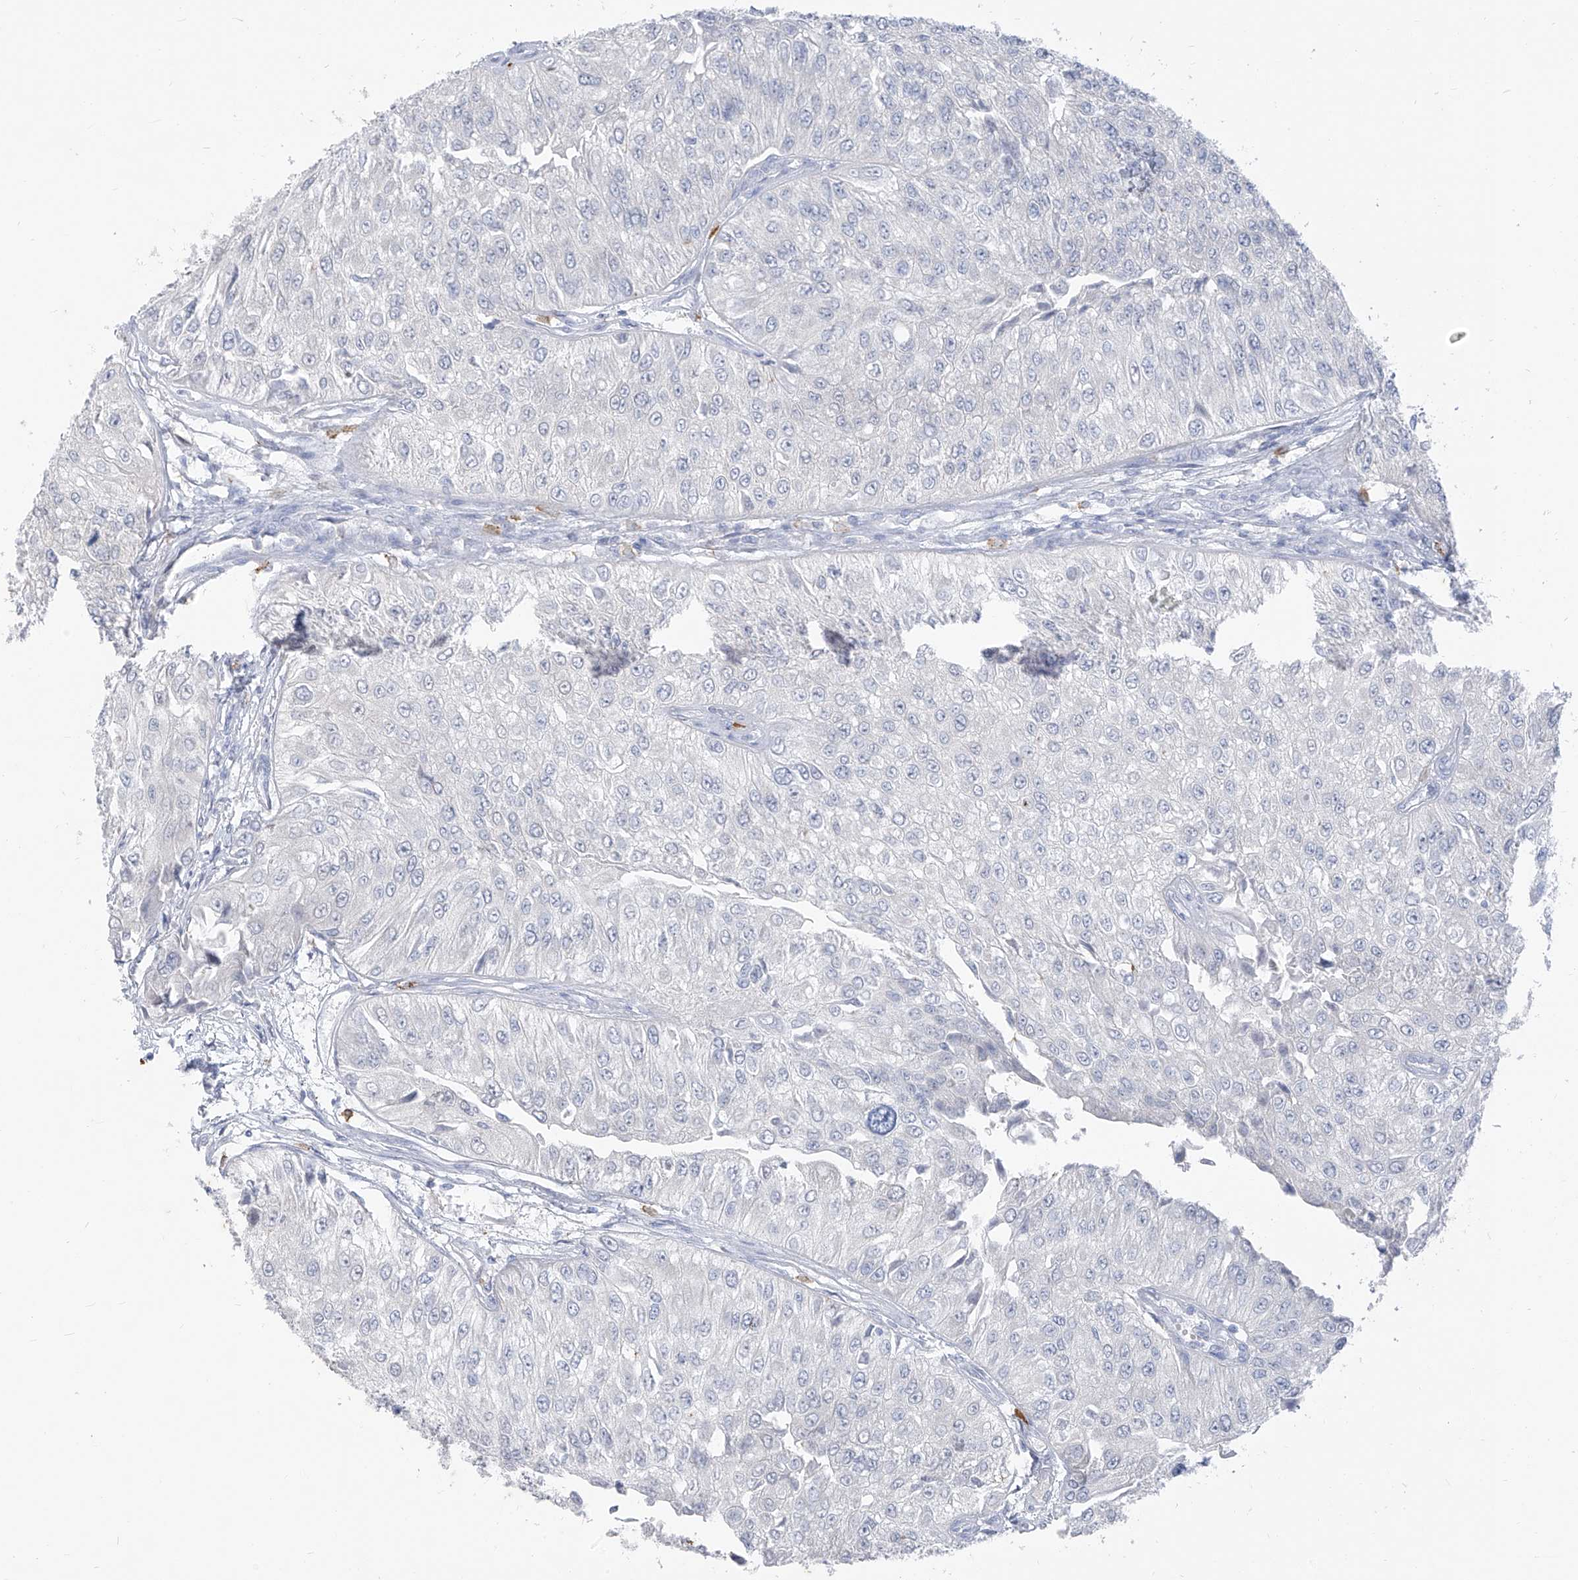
{"staining": {"intensity": "negative", "quantity": "none", "location": "none"}, "tissue": "urothelial cancer", "cell_type": "Tumor cells", "image_type": "cancer", "snomed": [{"axis": "morphology", "description": "Urothelial carcinoma, High grade"}, {"axis": "topography", "description": "Kidney"}, {"axis": "topography", "description": "Urinary bladder"}], "caption": "This is an immunohistochemistry photomicrograph of human high-grade urothelial carcinoma. There is no positivity in tumor cells.", "gene": "CX3CR1", "patient": {"sex": "male", "age": 77}}